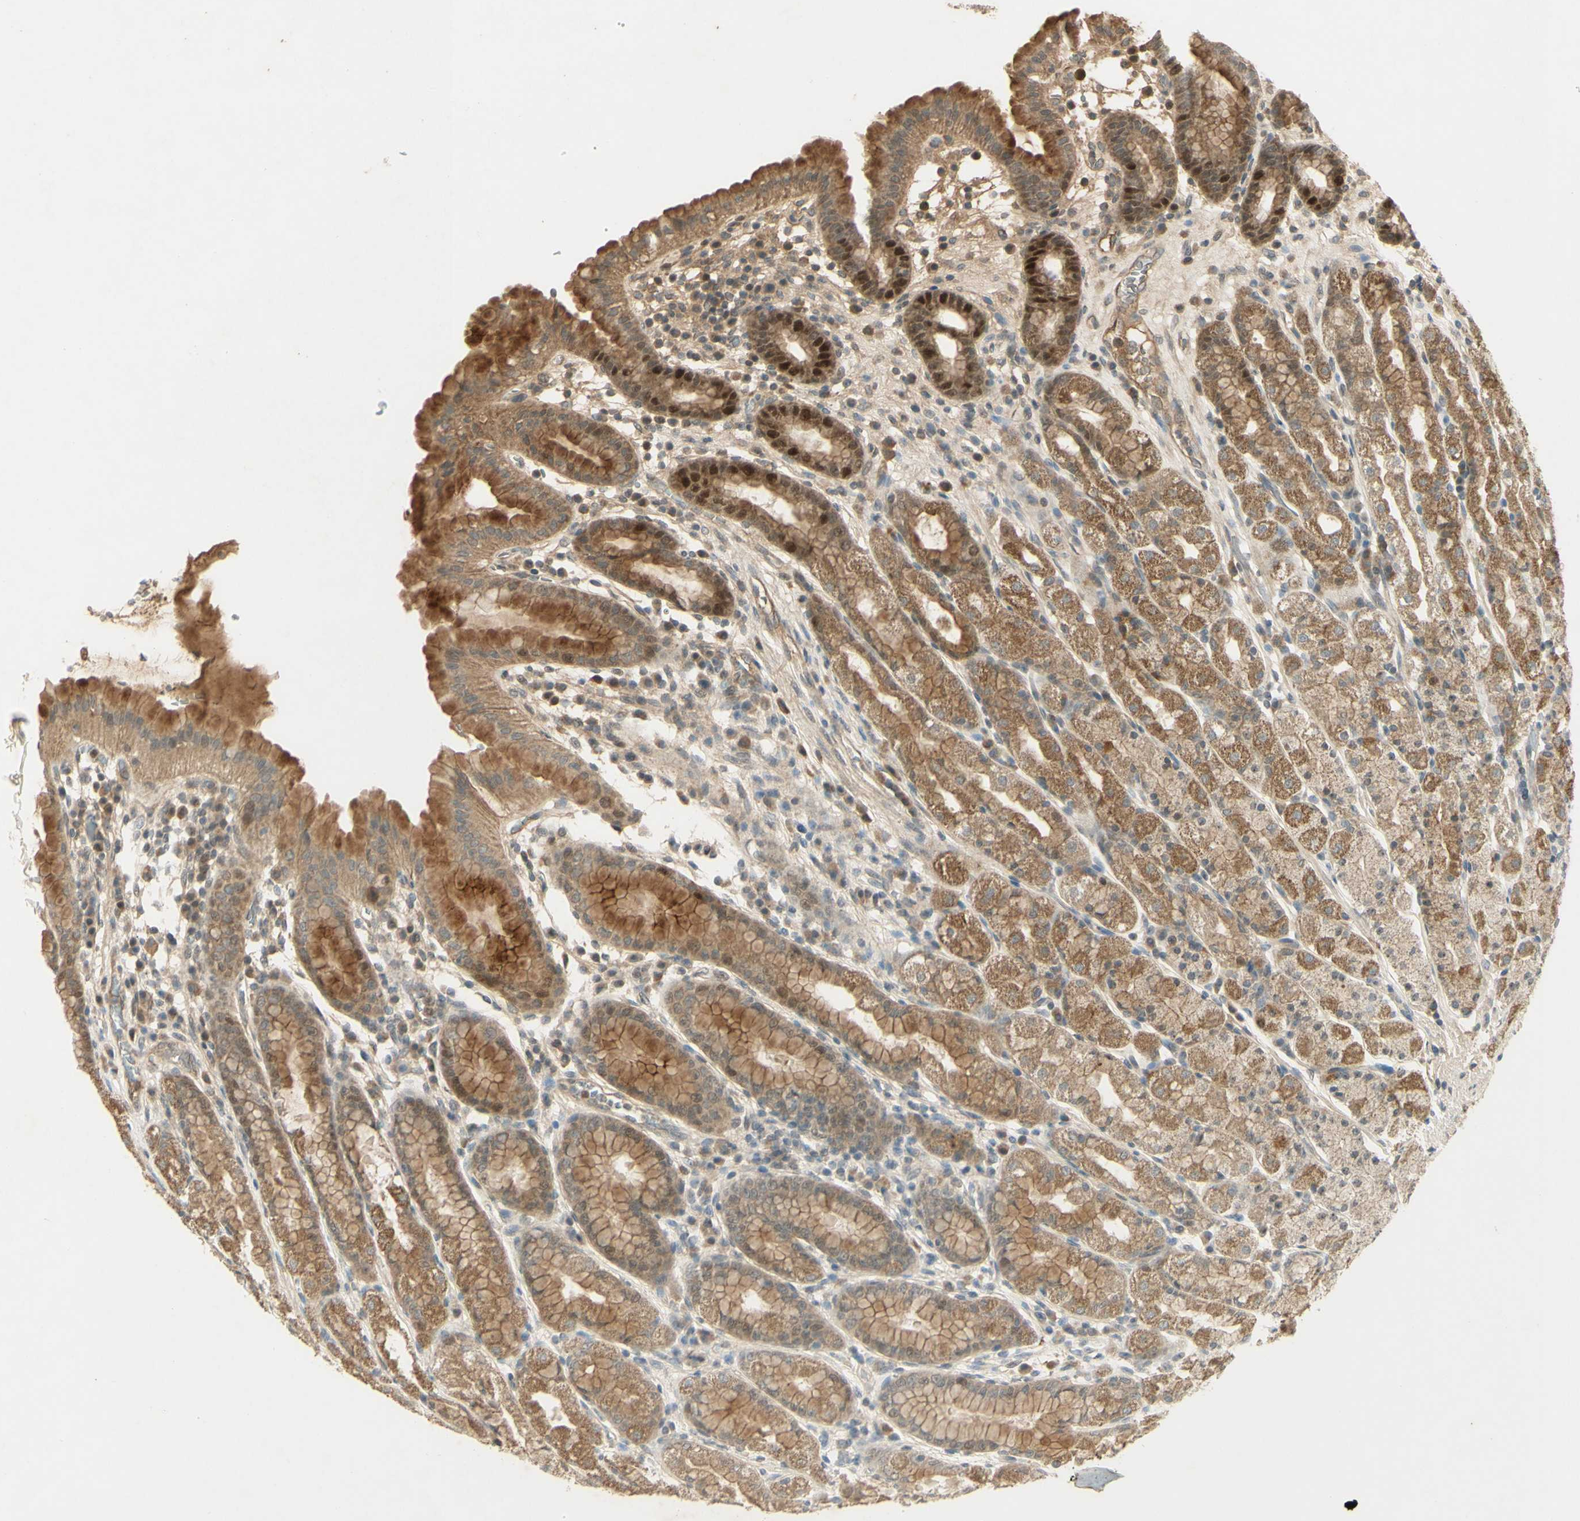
{"staining": {"intensity": "moderate", "quantity": ">75%", "location": "cytoplasmic/membranous"}, "tissue": "stomach", "cell_type": "Glandular cells", "image_type": "normal", "snomed": [{"axis": "morphology", "description": "Normal tissue, NOS"}, {"axis": "topography", "description": "Stomach, upper"}], "caption": "DAB (3,3'-diaminobenzidine) immunohistochemical staining of normal stomach reveals moderate cytoplasmic/membranous protein positivity in approximately >75% of glandular cells.", "gene": "RAD18", "patient": {"sex": "male", "age": 68}}